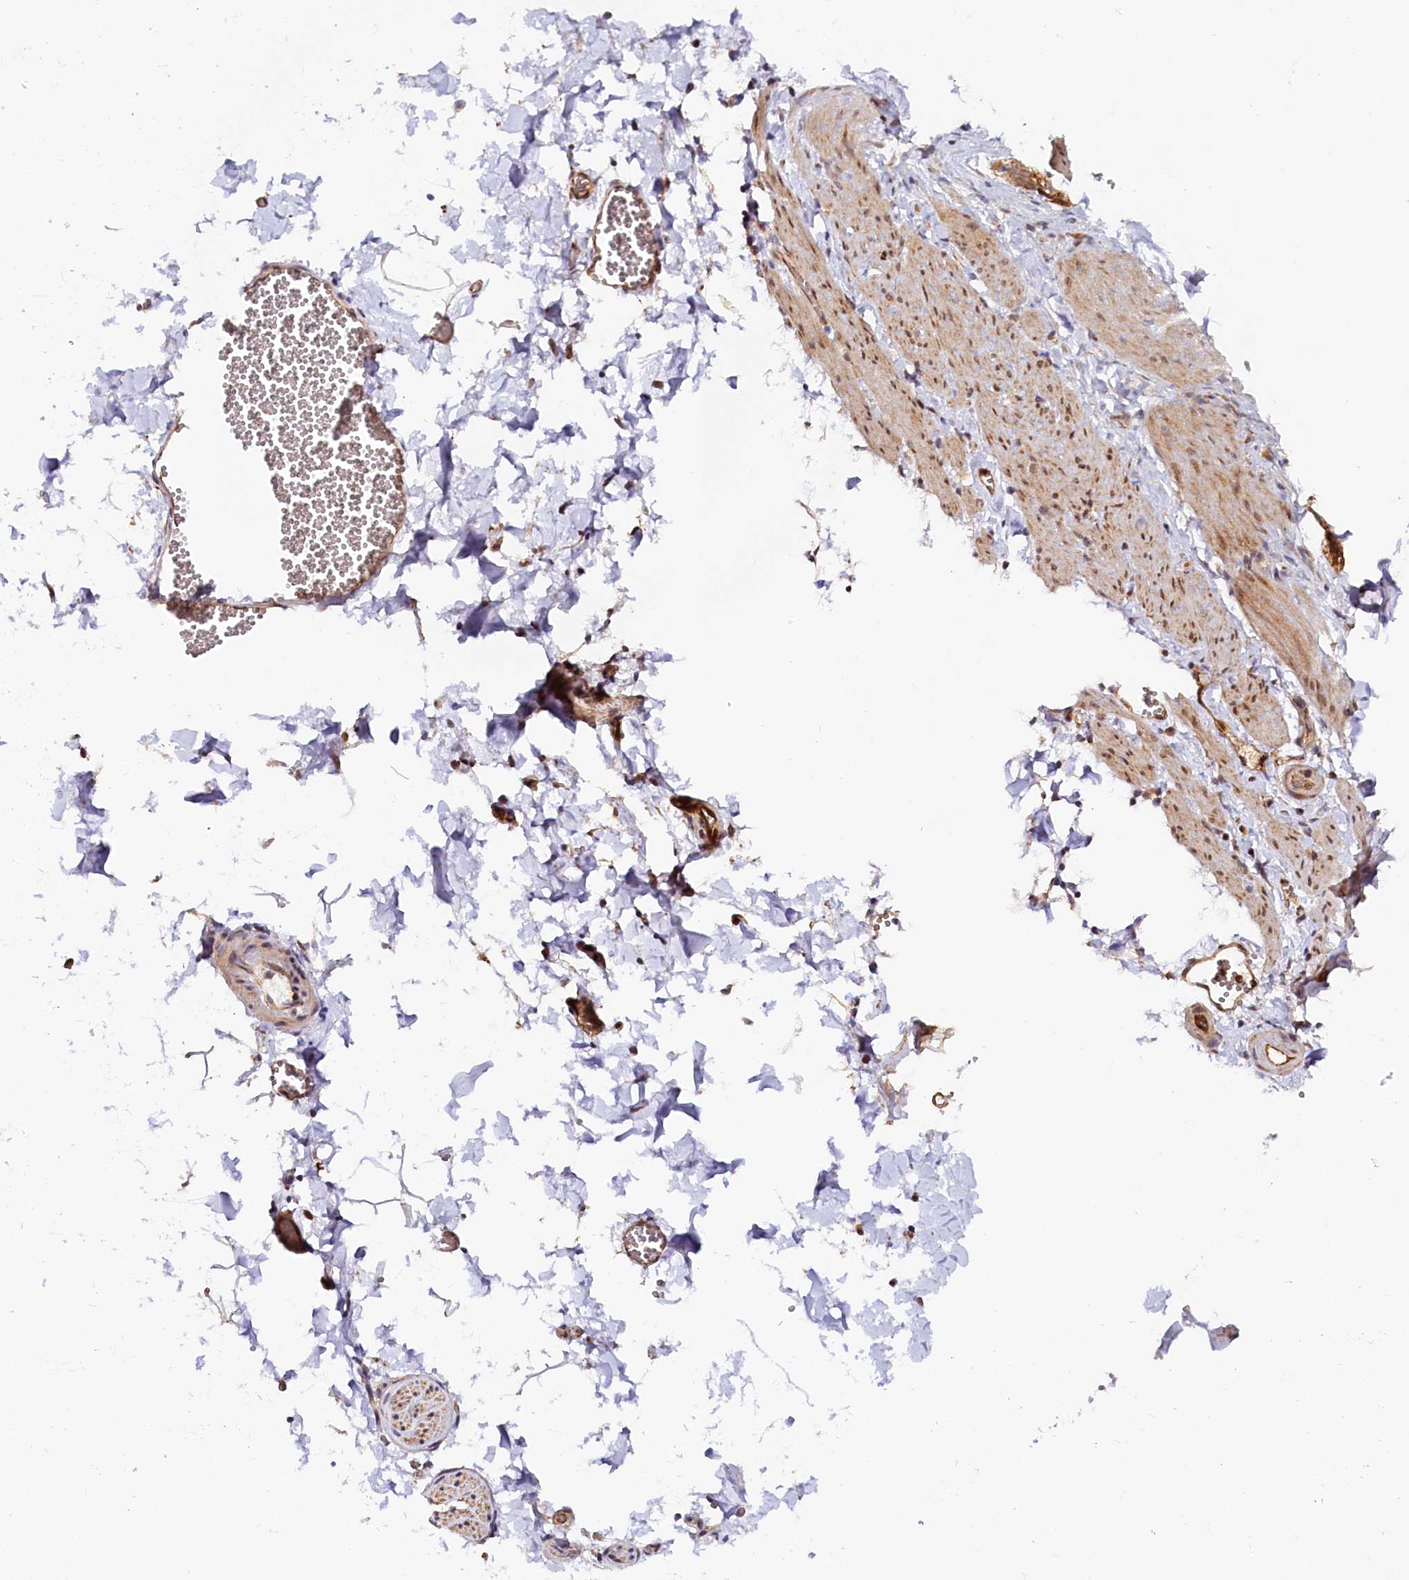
{"staining": {"intensity": "moderate", "quantity": ">75%", "location": "cytoplasmic/membranous"}, "tissue": "adipose tissue", "cell_type": "Adipocytes", "image_type": "normal", "snomed": [{"axis": "morphology", "description": "Normal tissue, NOS"}, {"axis": "topography", "description": "Gallbladder"}, {"axis": "topography", "description": "Peripheral nerve tissue"}], "caption": "Immunohistochemical staining of benign human adipose tissue shows moderate cytoplasmic/membranous protein staining in about >75% of adipocytes.", "gene": "ANKRD24", "patient": {"sex": "male", "age": 38}}